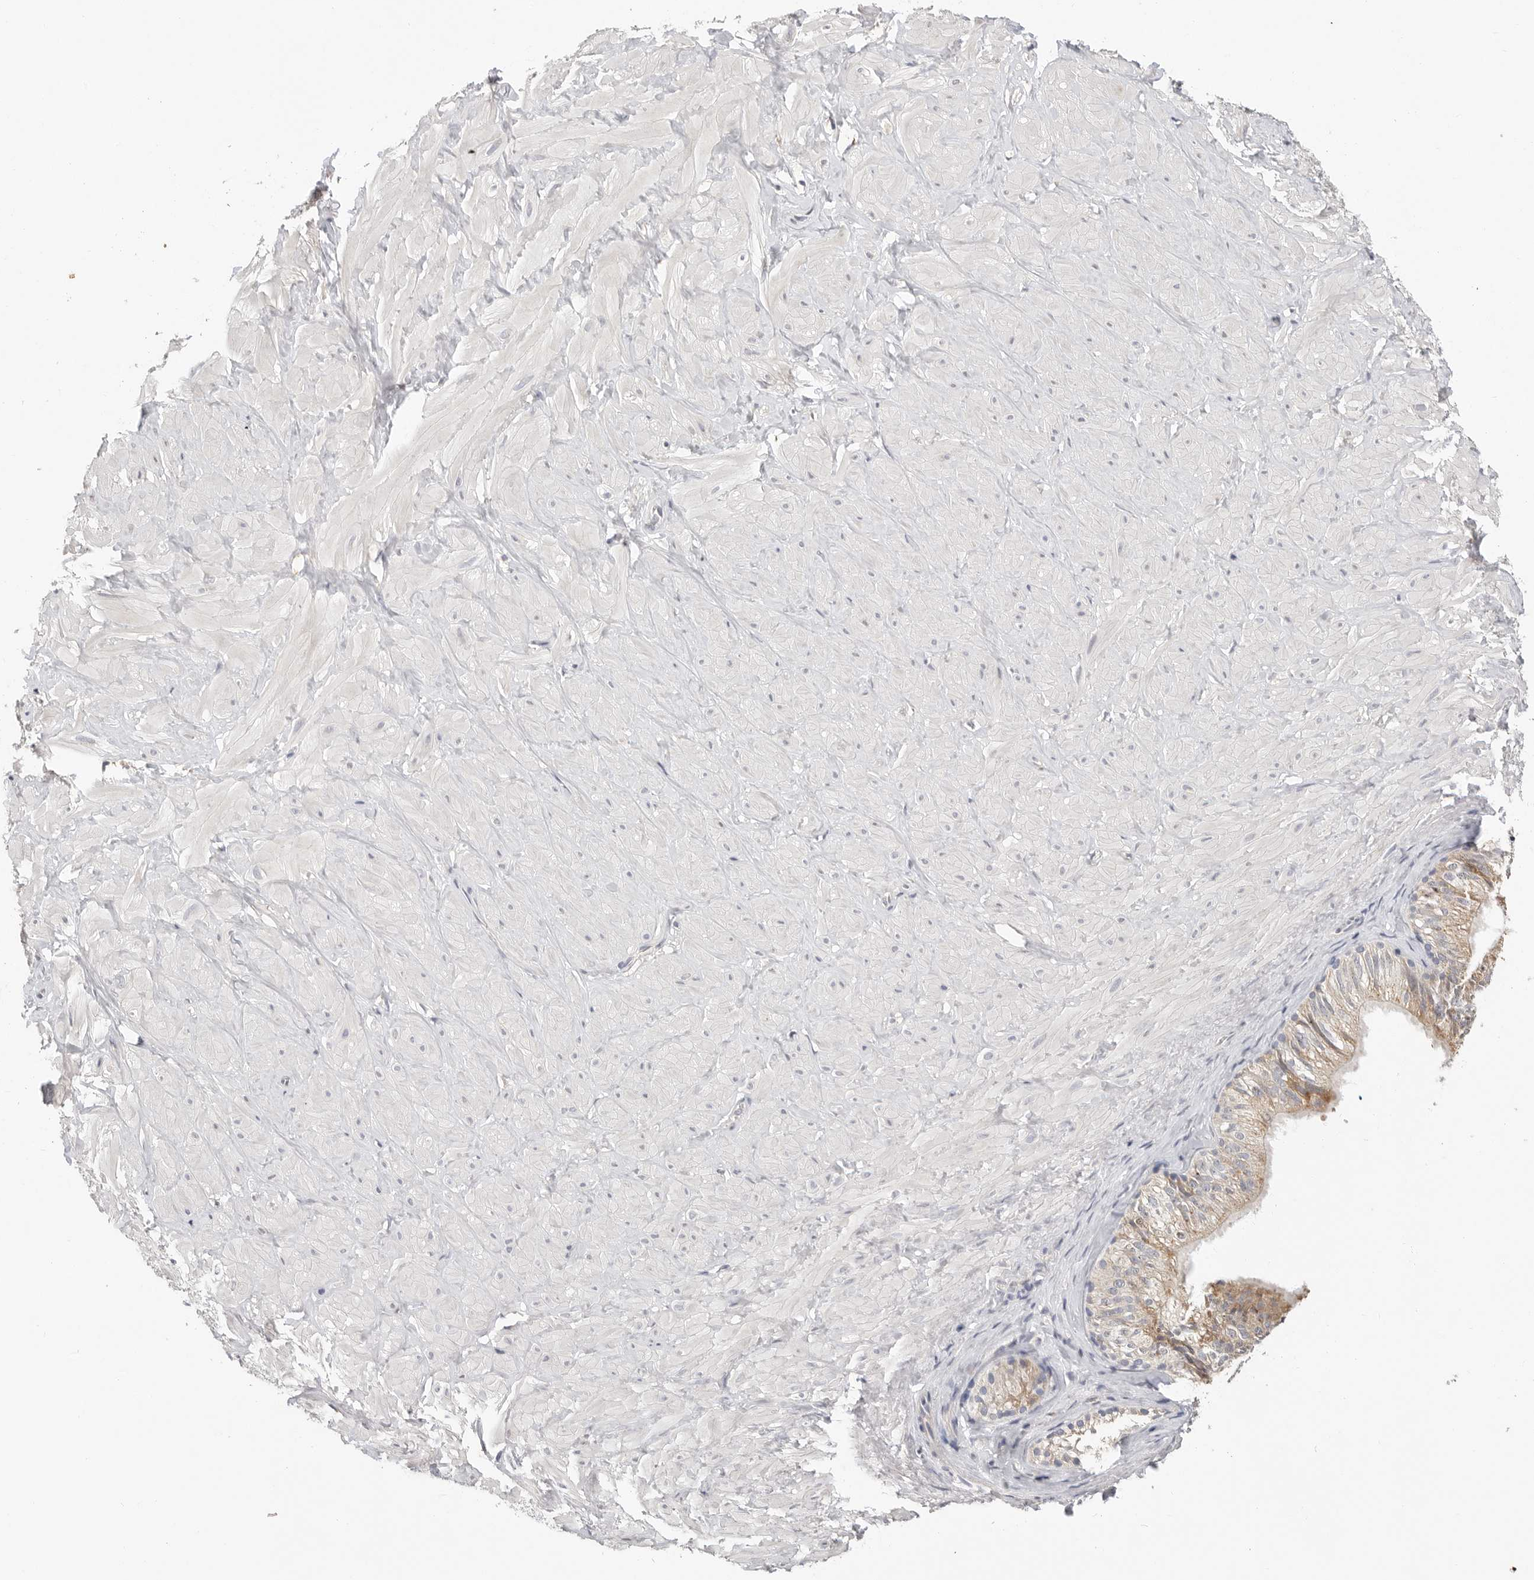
{"staining": {"intensity": "negative", "quantity": "none", "location": "none"}, "tissue": "adipose tissue", "cell_type": "Adipocytes", "image_type": "normal", "snomed": [{"axis": "morphology", "description": "Normal tissue, NOS"}, {"axis": "topography", "description": "Adipose tissue"}, {"axis": "topography", "description": "Vascular tissue"}, {"axis": "topography", "description": "Peripheral nerve tissue"}], "caption": "Immunohistochemical staining of benign human adipose tissue reveals no significant positivity in adipocytes. (Stains: DAB (3,3'-diaminobenzidine) immunohistochemistry with hematoxylin counter stain, Microscopy: brightfield microscopy at high magnification).", "gene": "LTBR", "patient": {"sex": "male", "age": 25}}